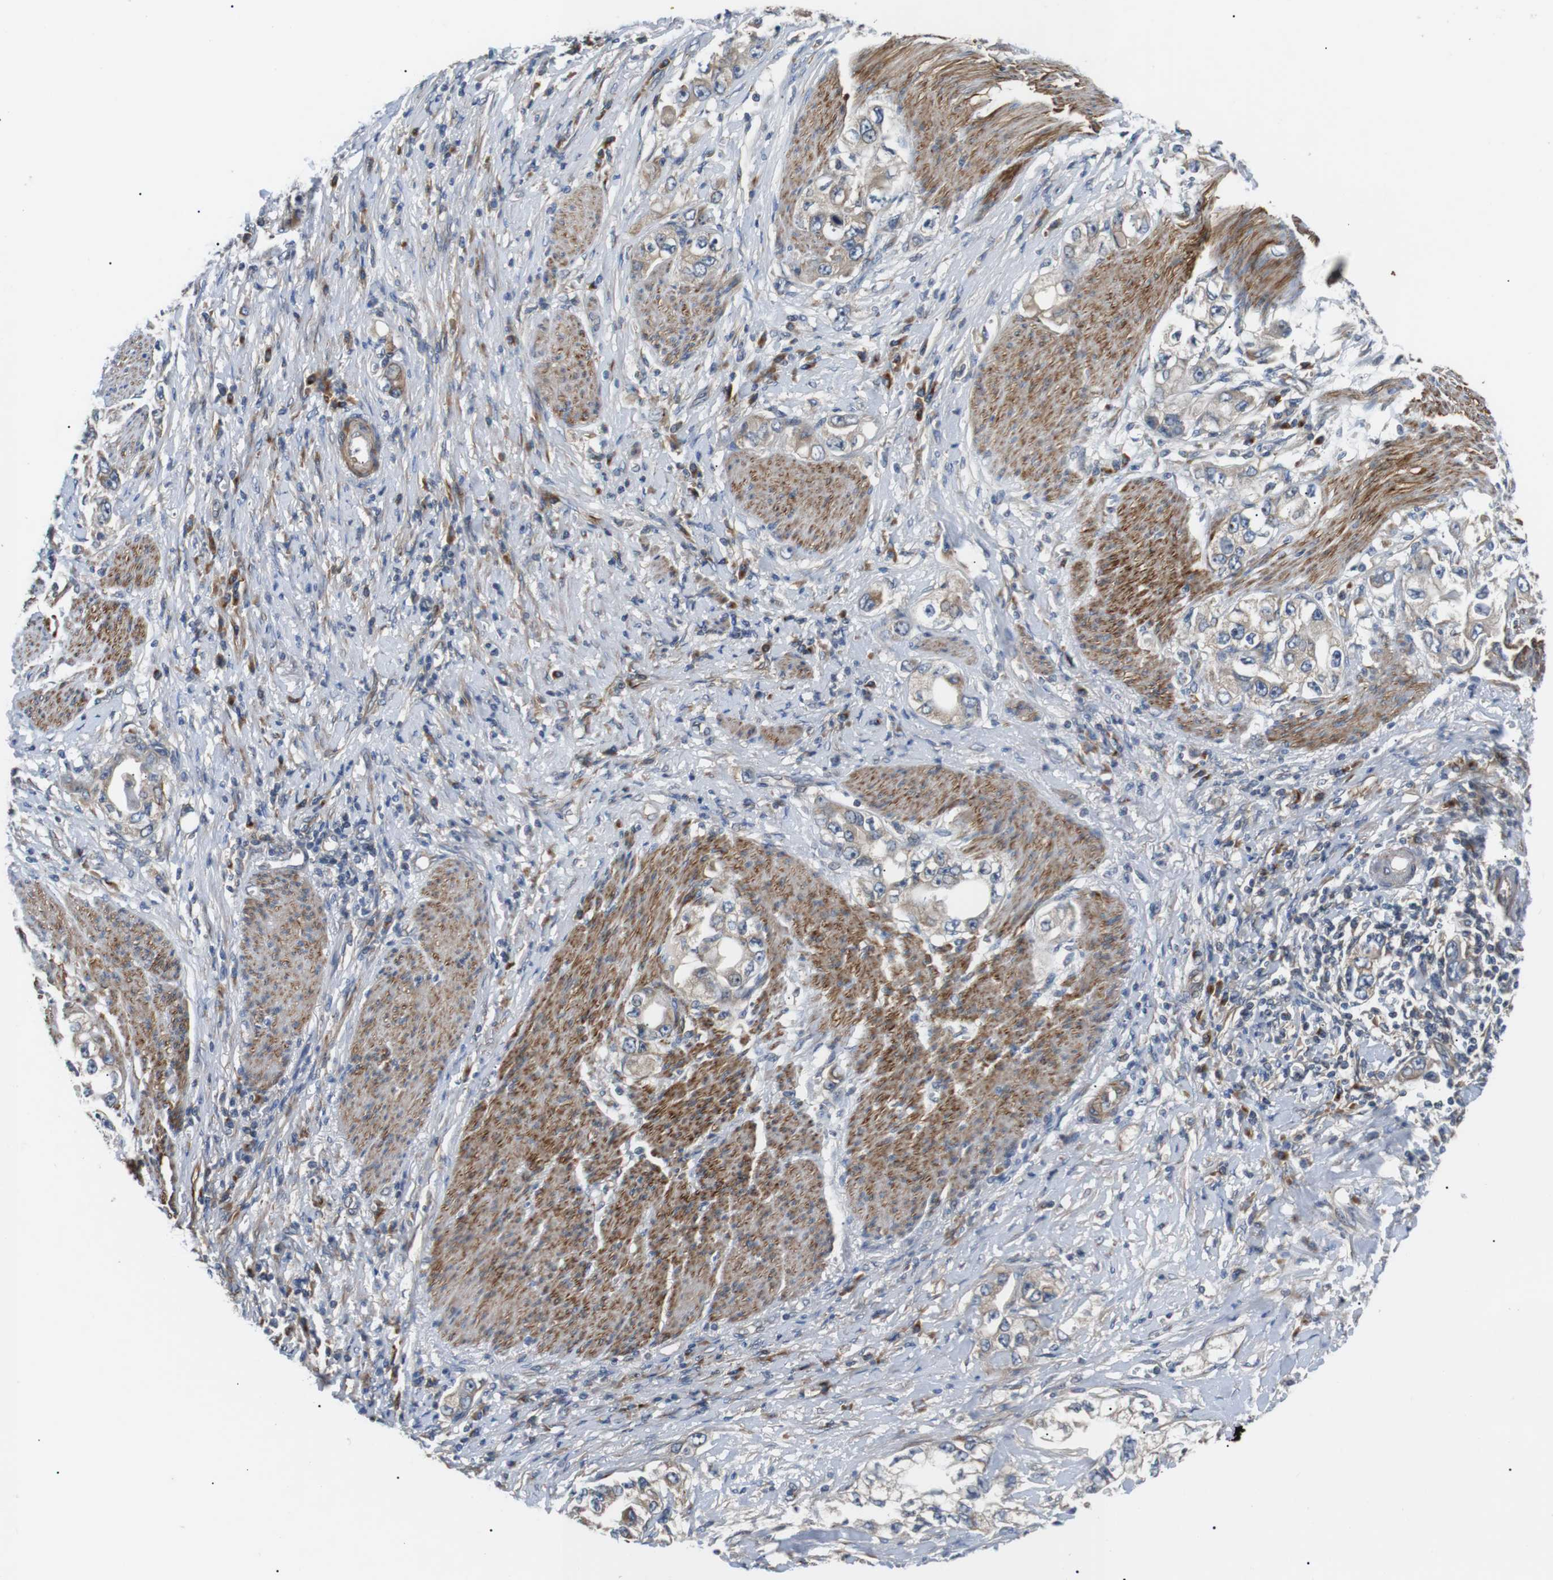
{"staining": {"intensity": "moderate", "quantity": "<25%", "location": "cytoplasmic/membranous"}, "tissue": "stomach cancer", "cell_type": "Tumor cells", "image_type": "cancer", "snomed": [{"axis": "morphology", "description": "Adenocarcinoma, NOS"}, {"axis": "topography", "description": "Stomach, lower"}], "caption": "Moderate cytoplasmic/membranous expression is identified in approximately <25% of tumor cells in stomach cancer (adenocarcinoma).", "gene": "DIPK1A", "patient": {"sex": "female", "age": 93}}